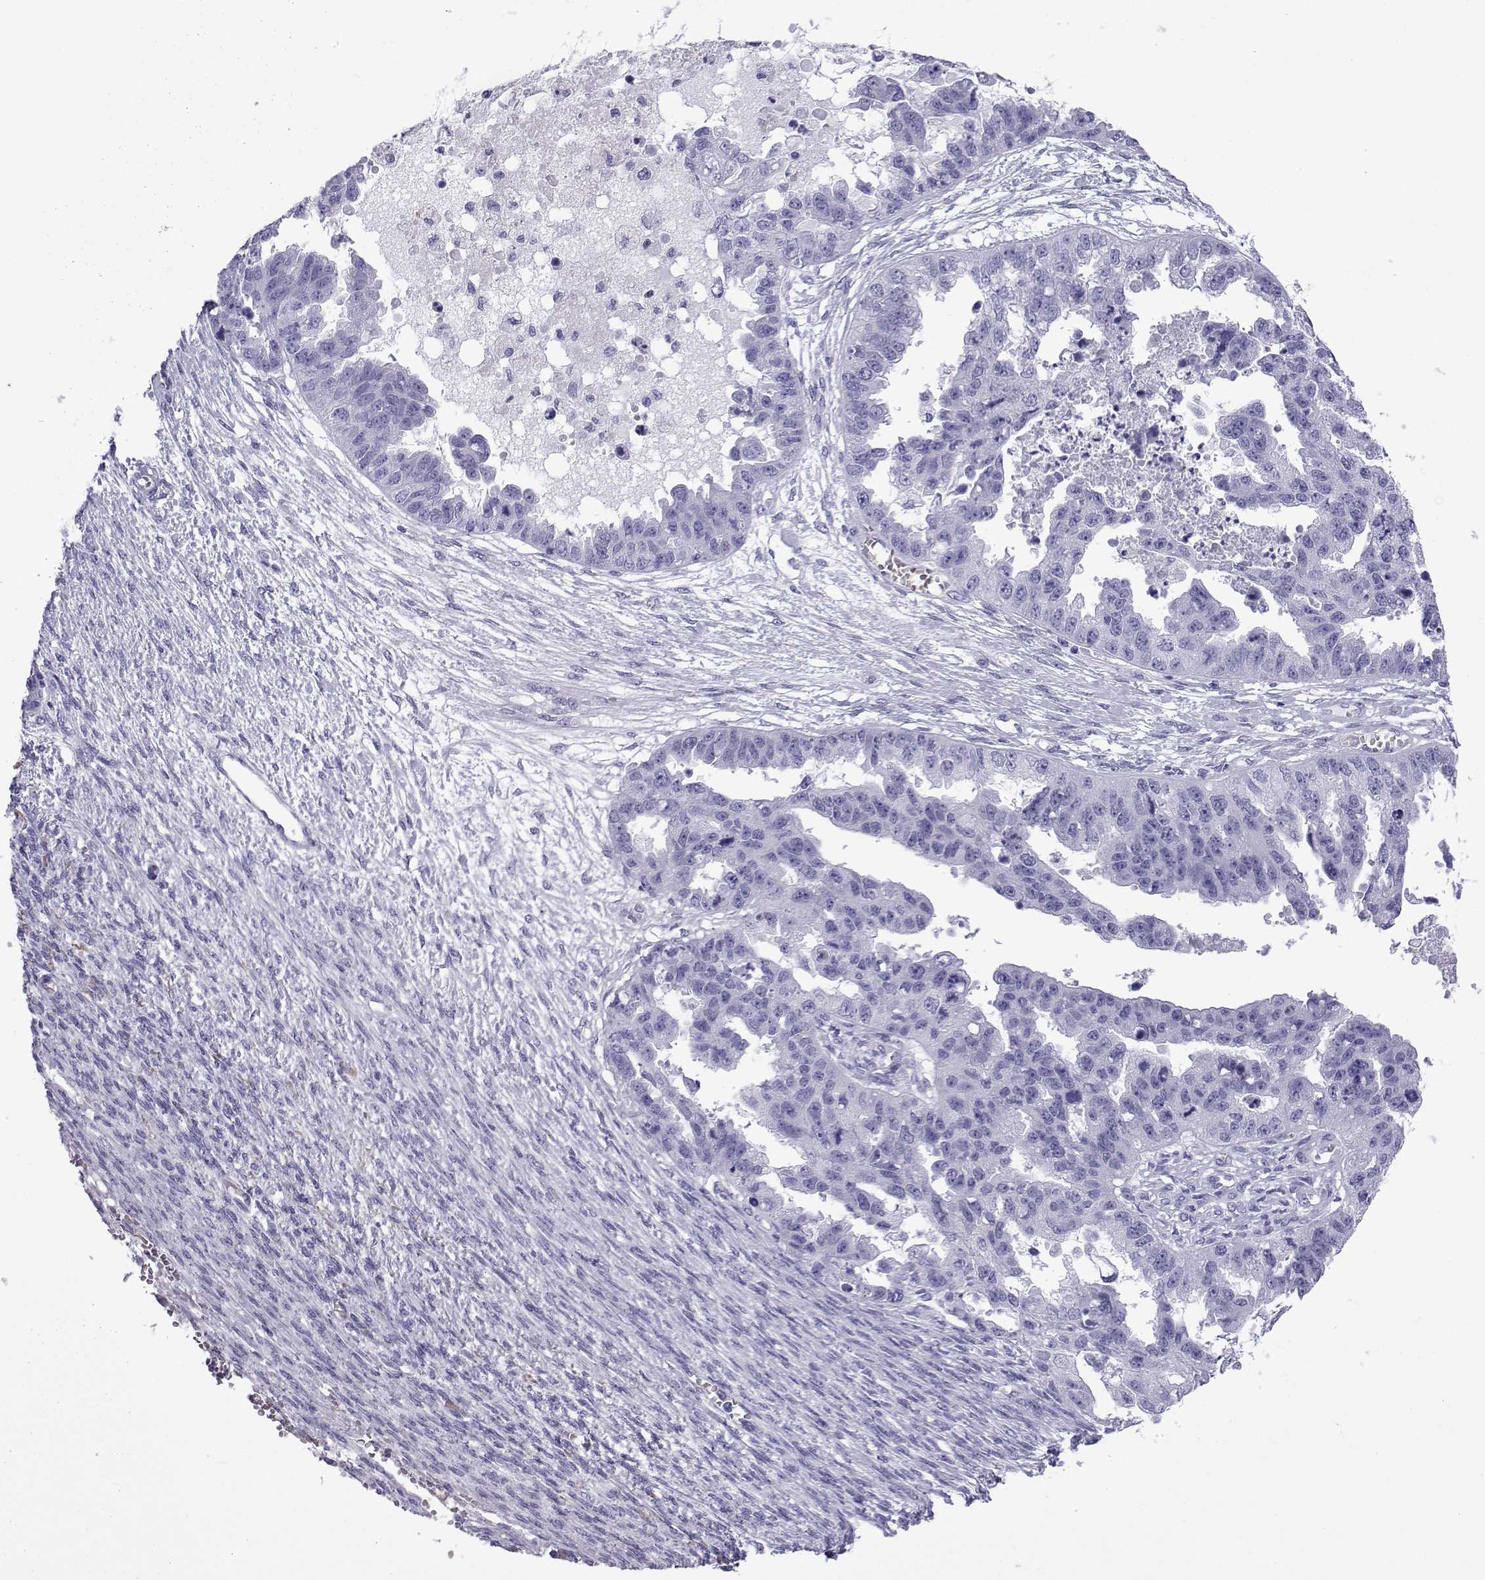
{"staining": {"intensity": "negative", "quantity": "none", "location": "none"}, "tissue": "ovarian cancer", "cell_type": "Tumor cells", "image_type": "cancer", "snomed": [{"axis": "morphology", "description": "Cystadenocarcinoma, serous, NOS"}, {"axis": "topography", "description": "Ovary"}], "caption": "IHC image of ovarian serous cystadenocarcinoma stained for a protein (brown), which displays no positivity in tumor cells. The staining is performed using DAB brown chromogen with nuclei counter-stained in using hematoxylin.", "gene": "TRIM46", "patient": {"sex": "female", "age": 58}}